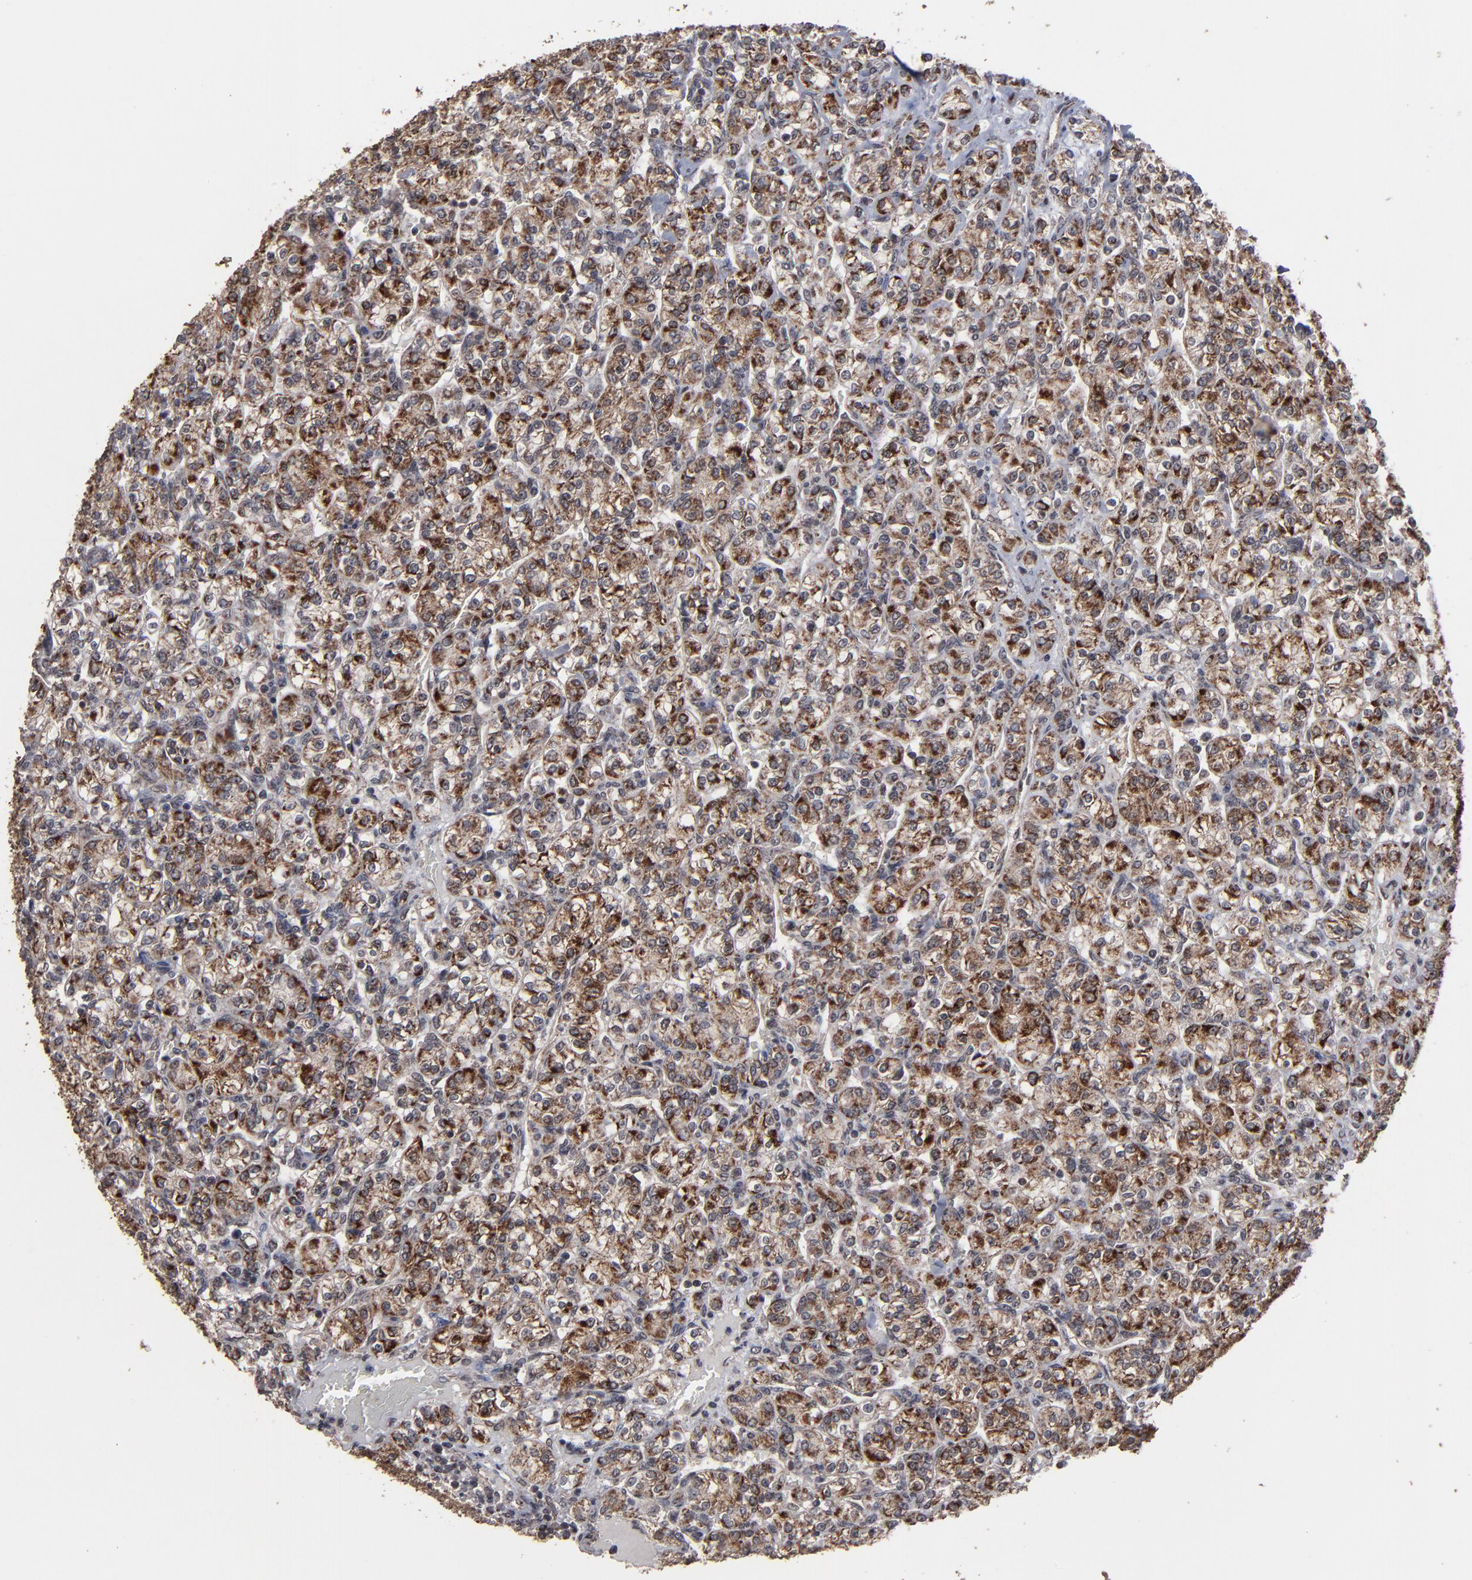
{"staining": {"intensity": "strong", "quantity": ">75%", "location": "cytoplasmic/membranous"}, "tissue": "renal cancer", "cell_type": "Tumor cells", "image_type": "cancer", "snomed": [{"axis": "morphology", "description": "Adenocarcinoma, NOS"}, {"axis": "topography", "description": "Kidney"}], "caption": "Protein staining exhibits strong cytoplasmic/membranous staining in approximately >75% of tumor cells in adenocarcinoma (renal). (Stains: DAB (3,3'-diaminobenzidine) in brown, nuclei in blue, Microscopy: brightfield microscopy at high magnification).", "gene": "BNIP3", "patient": {"sex": "male", "age": 77}}